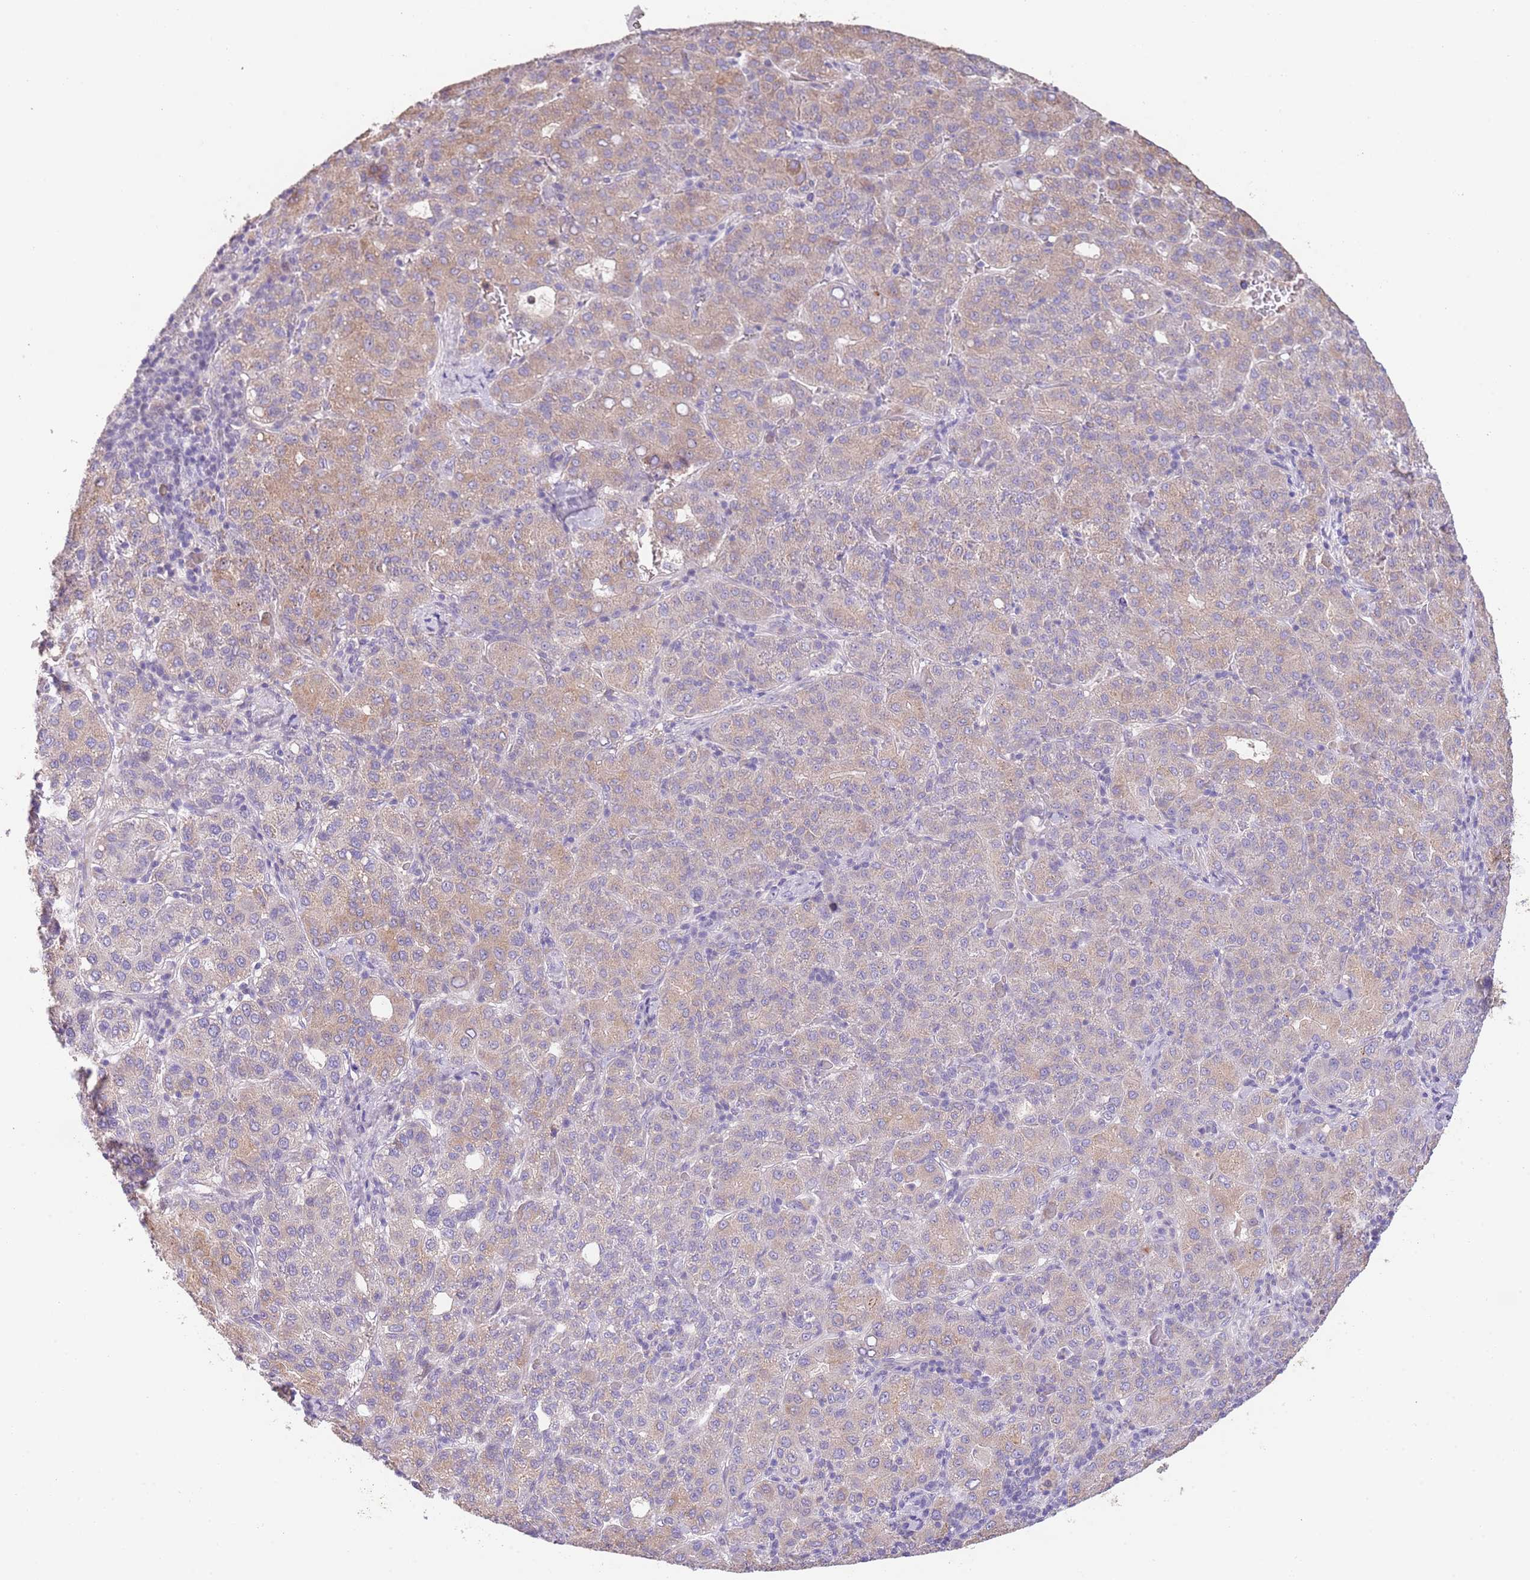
{"staining": {"intensity": "weak", "quantity": "25%-75%", "location": "cytoplasmic/membranous"}, "tissue": "liver cancer", "cell_type": "Tumor cells", "image_type": "cancer", "snomed": [{"axis": "morphology", "description": "Carcinoma, Hepatocellular, NOS"}, {"axis": "topography", "description": "Liver"}], "caption": "This histopathology image shows liver cancer stained with immunohistochemistry (IHC) to label a protein in brown. The cytoplasmic/membranous of tumor cells show weak positivity for the protein. Nuclei are counter-stained blue.", "gene": "AP1S2", "patient": {"sex": "male", "age": 65}}